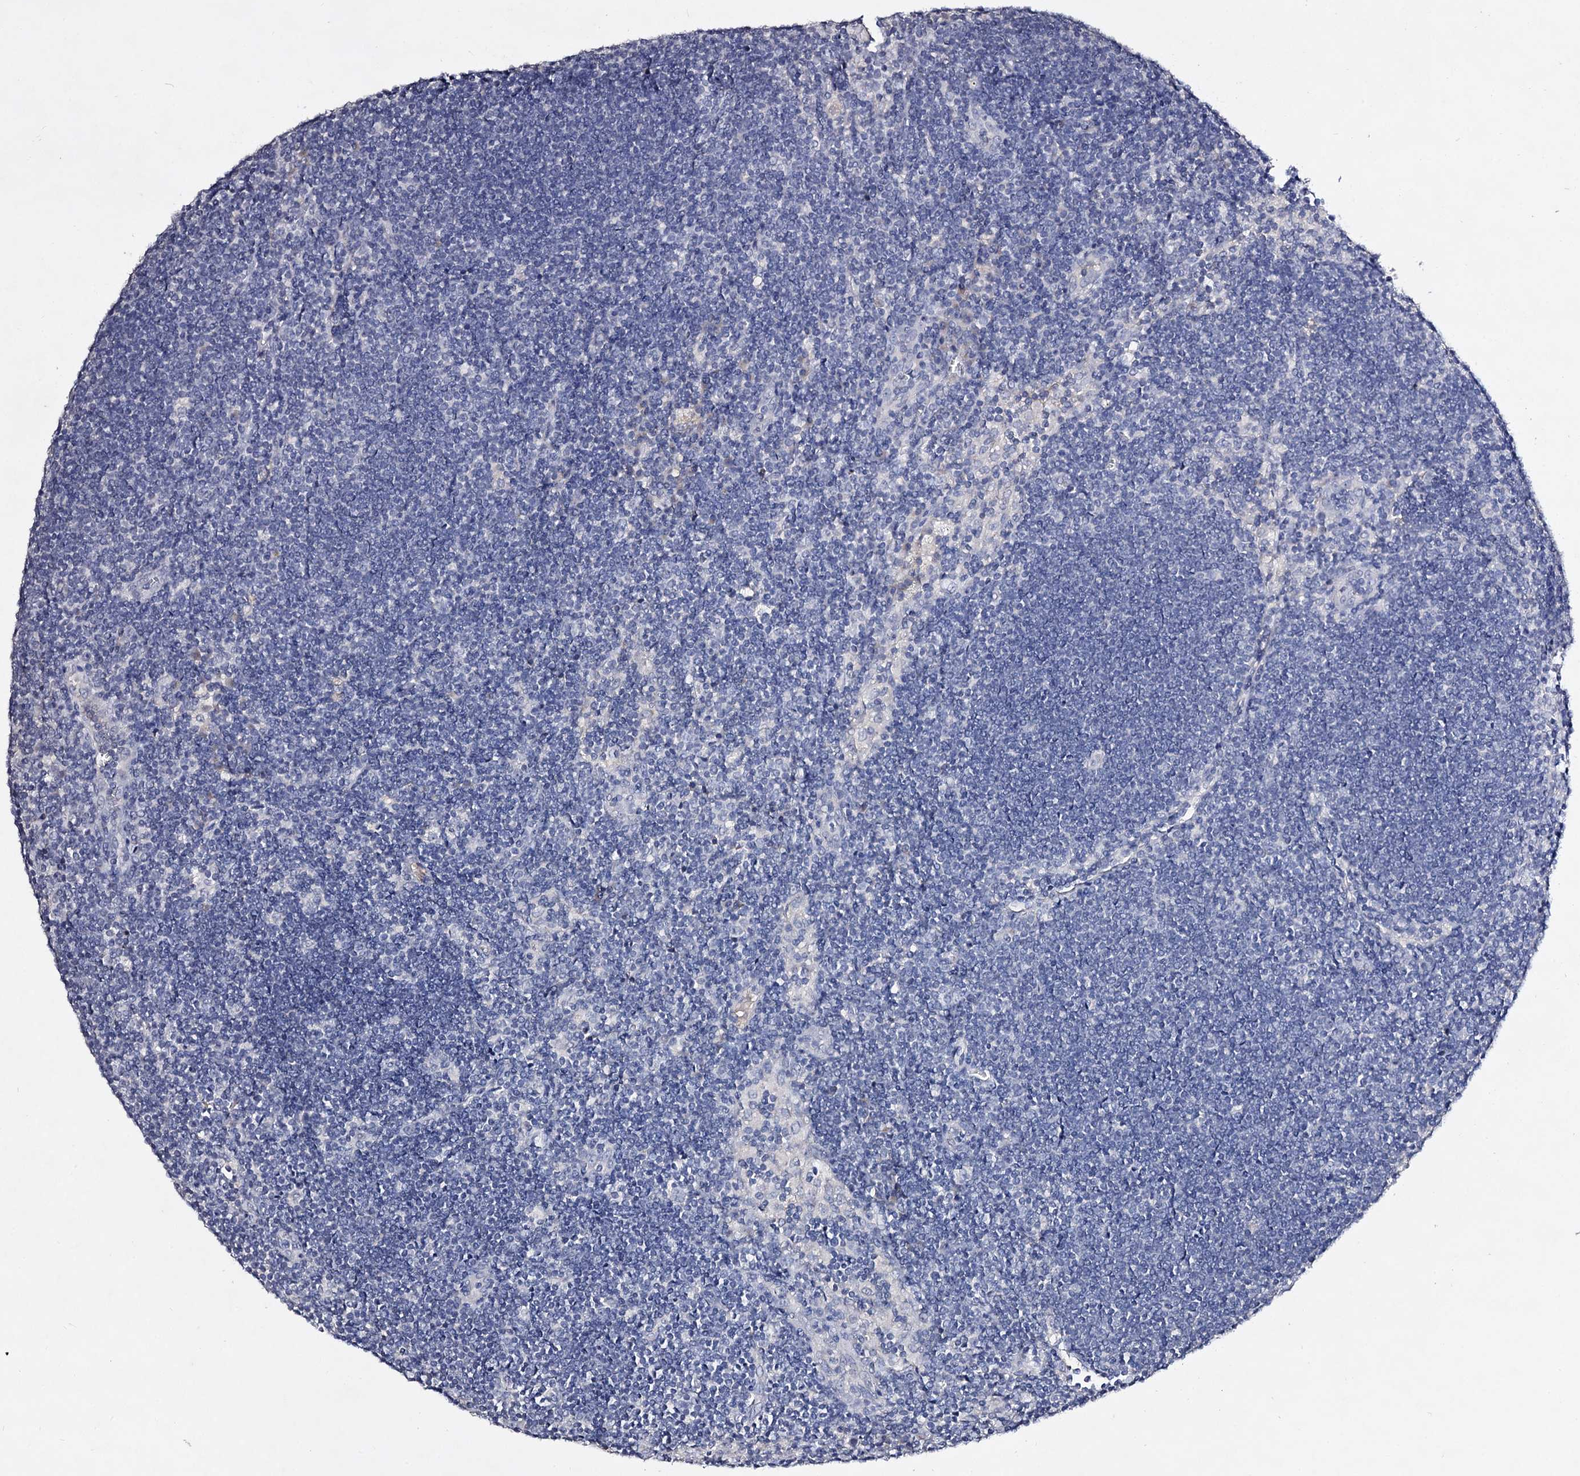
{"staining": {"intensity": "negative", "quantity": "none", "location": "none"}, "tissue": "lymph node", "cell_type": "Germinal center cells", "image_type": "normal", "snomed": [{"axis": "morphology", "description": "Normal tissue, NOS"}, {"axis": "topography", "description": "Lymph node"}], "caption": "High power microscopy histopathology image of an IHC histopathology image of unremarkable lymph node, revealing no significant staining in germinal center cells.", "gene": "PLIN1", "patient": {"sex": "male", "age": 24}}